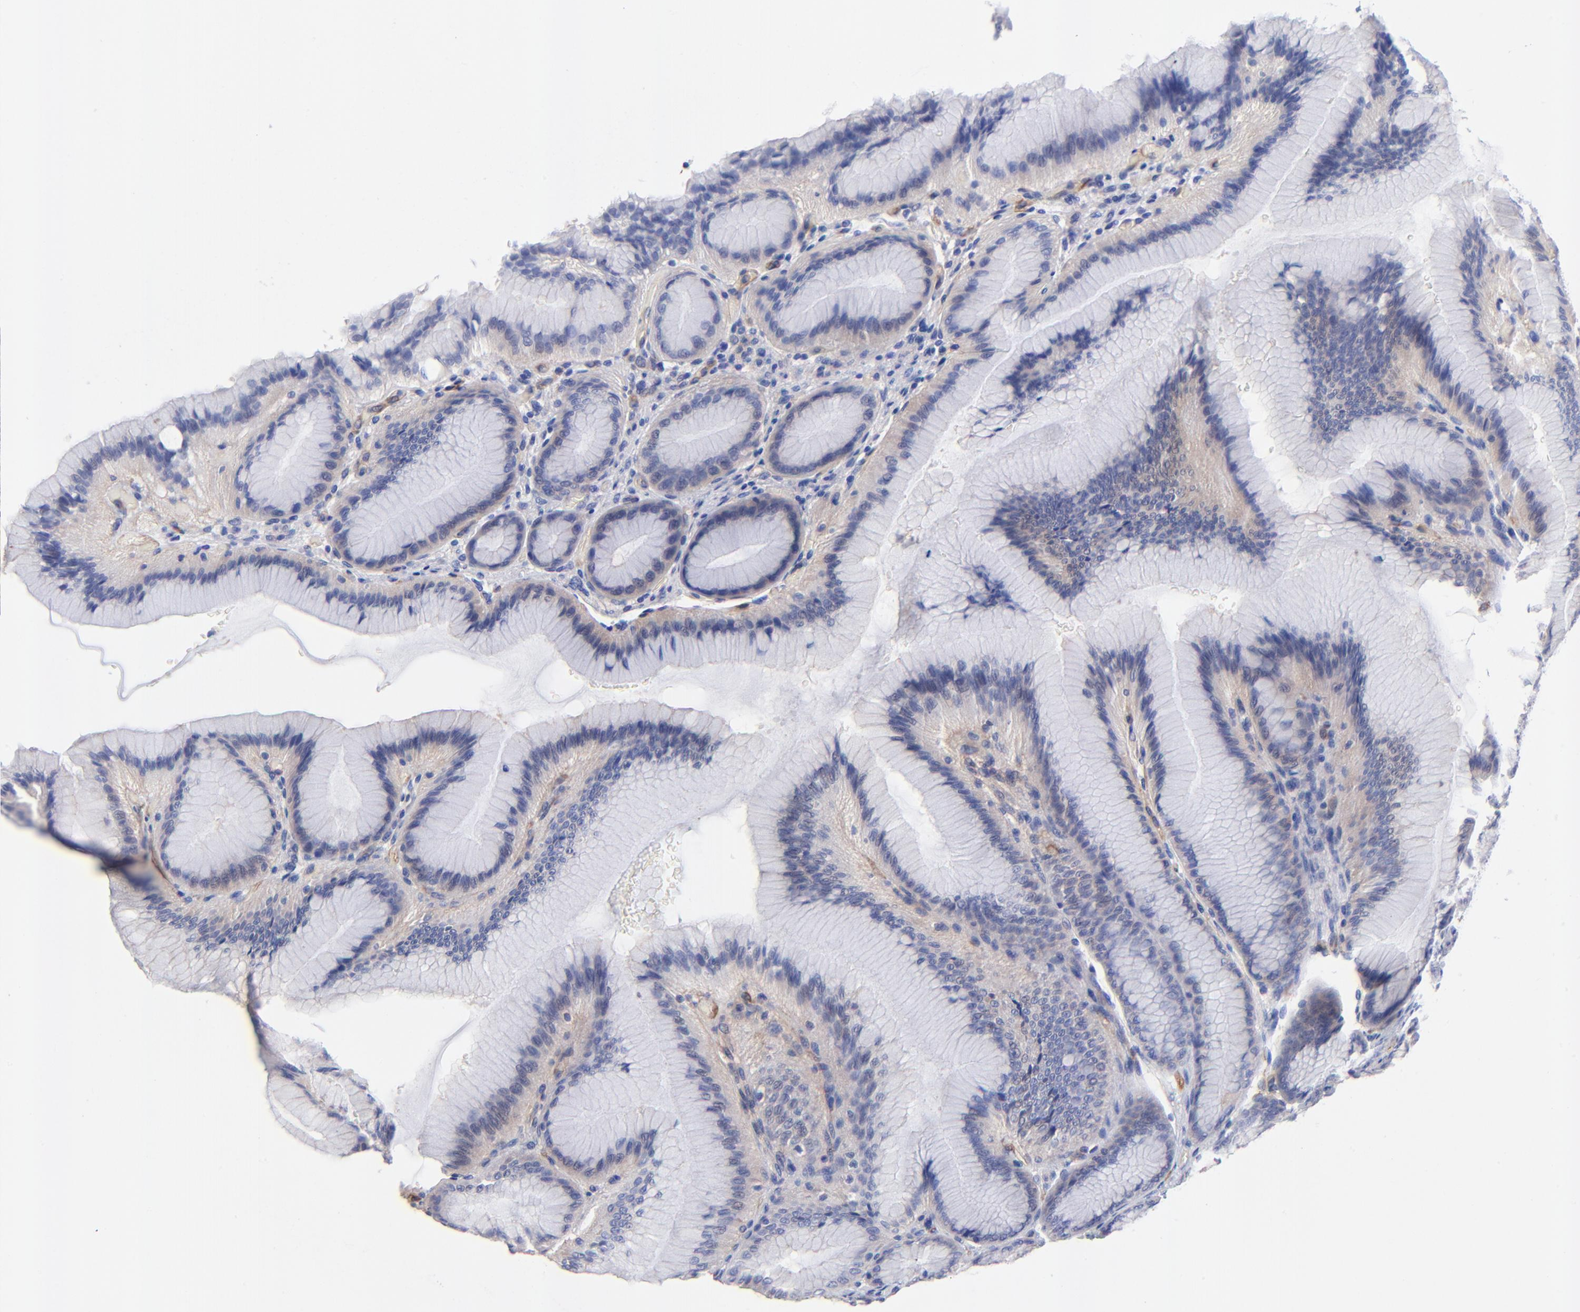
{"staining": {"intensity": "weak", "quantity": "25%-75%", "location": "cytoplasmic/membranous"}, "tissue": "stomach", "cell_type": "Glandular cells", "image_type": "normal", "snomed": [{"axis": "morphology", "description": "Normal tissue, NOS"}, {"axis": "morphology", "description": "Adenocarcinoma, NOS"}, {"axis": "topography", "description": "Stomach"}, {"axis": "topography", "description": "Stomach, lower"}], "caption": "IHC image of unremarkable stomach stained for a protein (brown), which shows low levels of weak cytoplasmic/membranous expression in about 25%-75% of glandular cells.", "gene": "SLC44A2", "patient": {"sex": "female", "age": 65}}